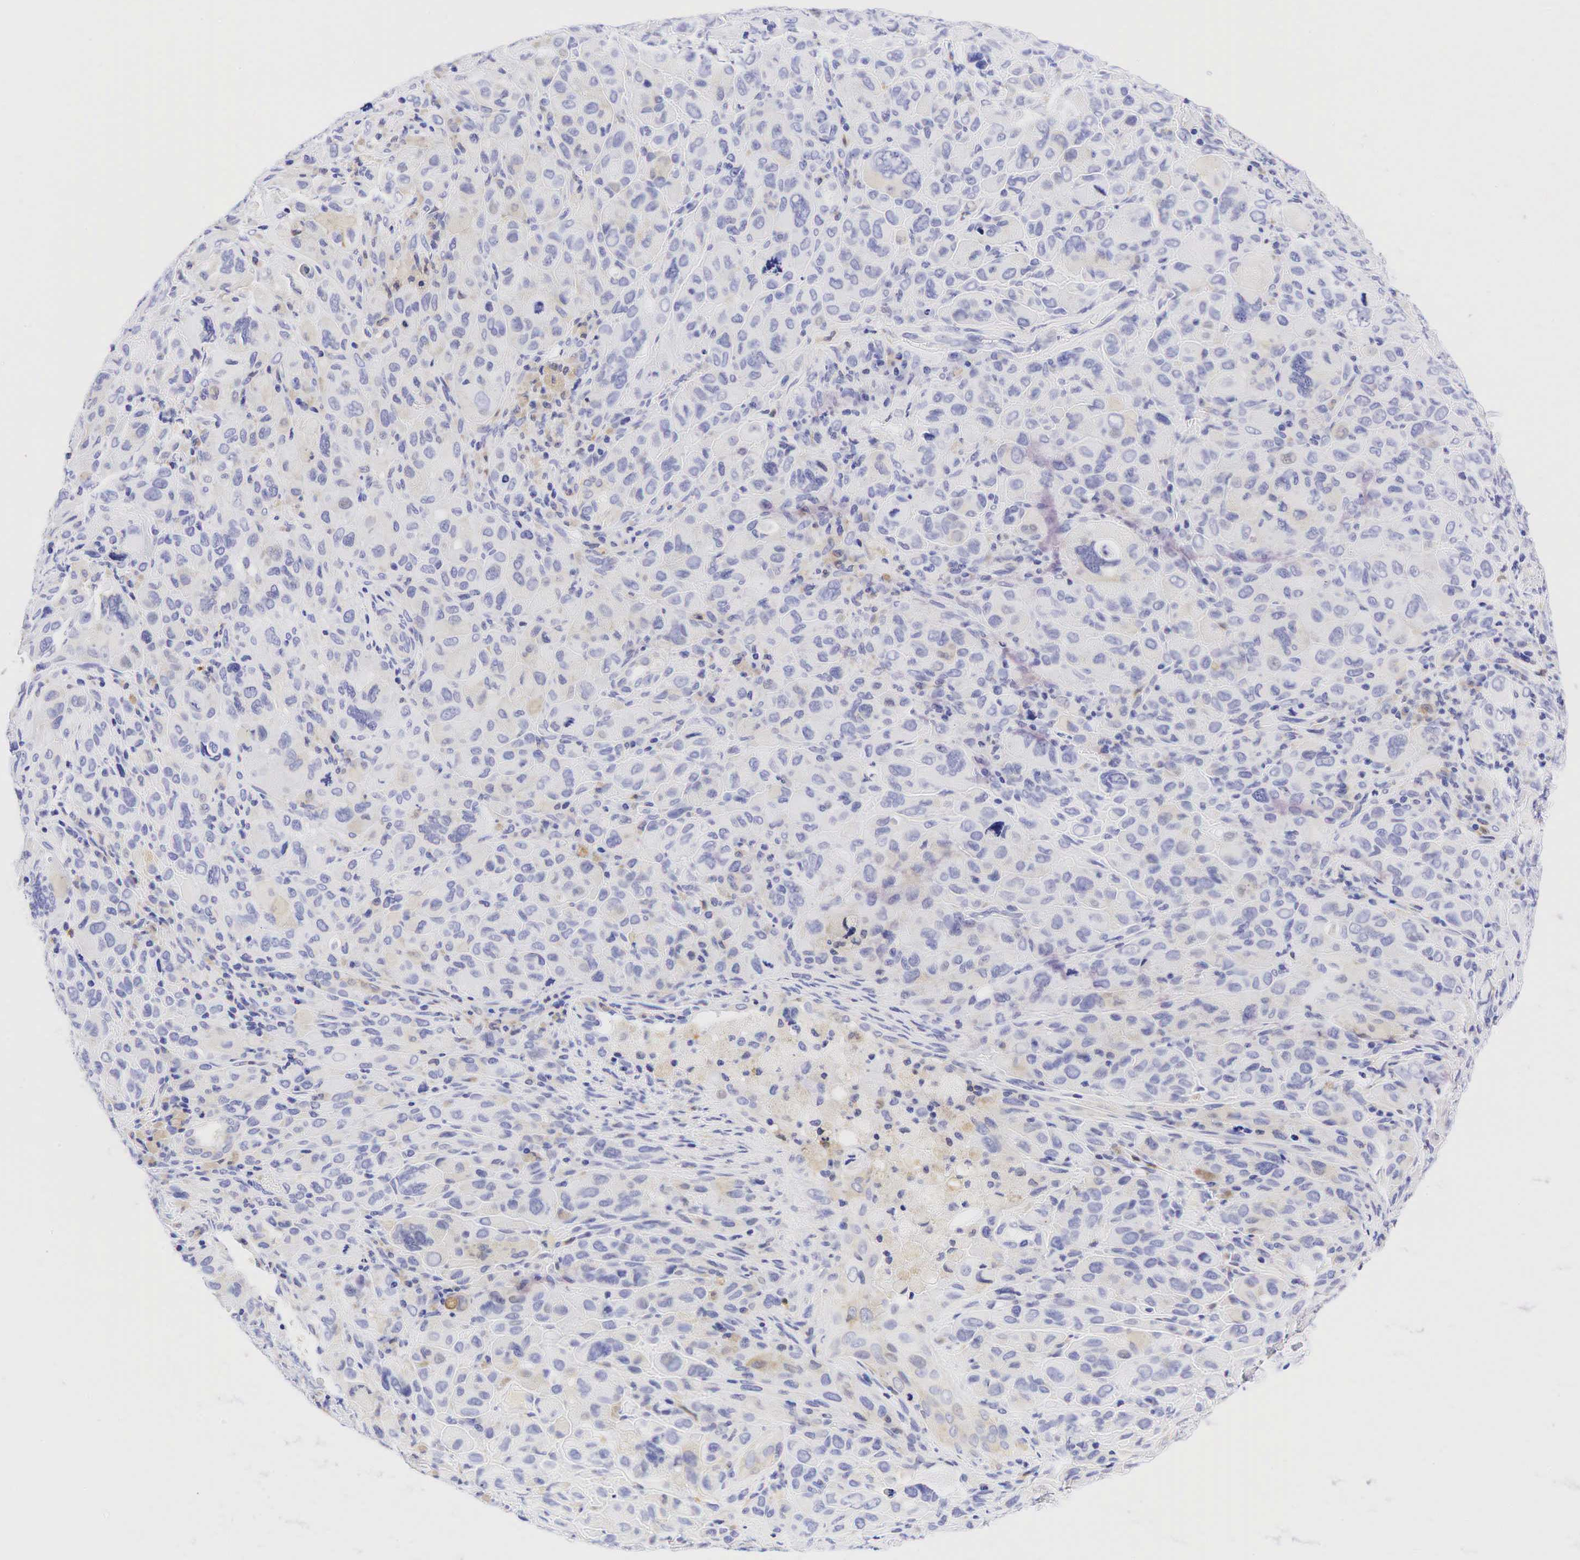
{"staining": {"intensity": "weak", "quantity": "<25%", "location": "cytoplasmic/membranous"}, "tissue": "melanoma", "cell_type": "Tumor cells", "image_type": "cancer", "snomed": [{"axis": "morphology", "description": "Malignant melanoma, Metastatic site"}, {"axis": "topography", "description": "Skin"}], "caption": "This photomicrograph is of malignant melanoma (metastatic site) stained with immunohistochemistry (IHC) to label a protein in brown with the nuclei are counter-stained blue. There is no positivity in tumor cells.", "gene": "TNFRSF8", "patient": {"sex": "male", "age": 32}}